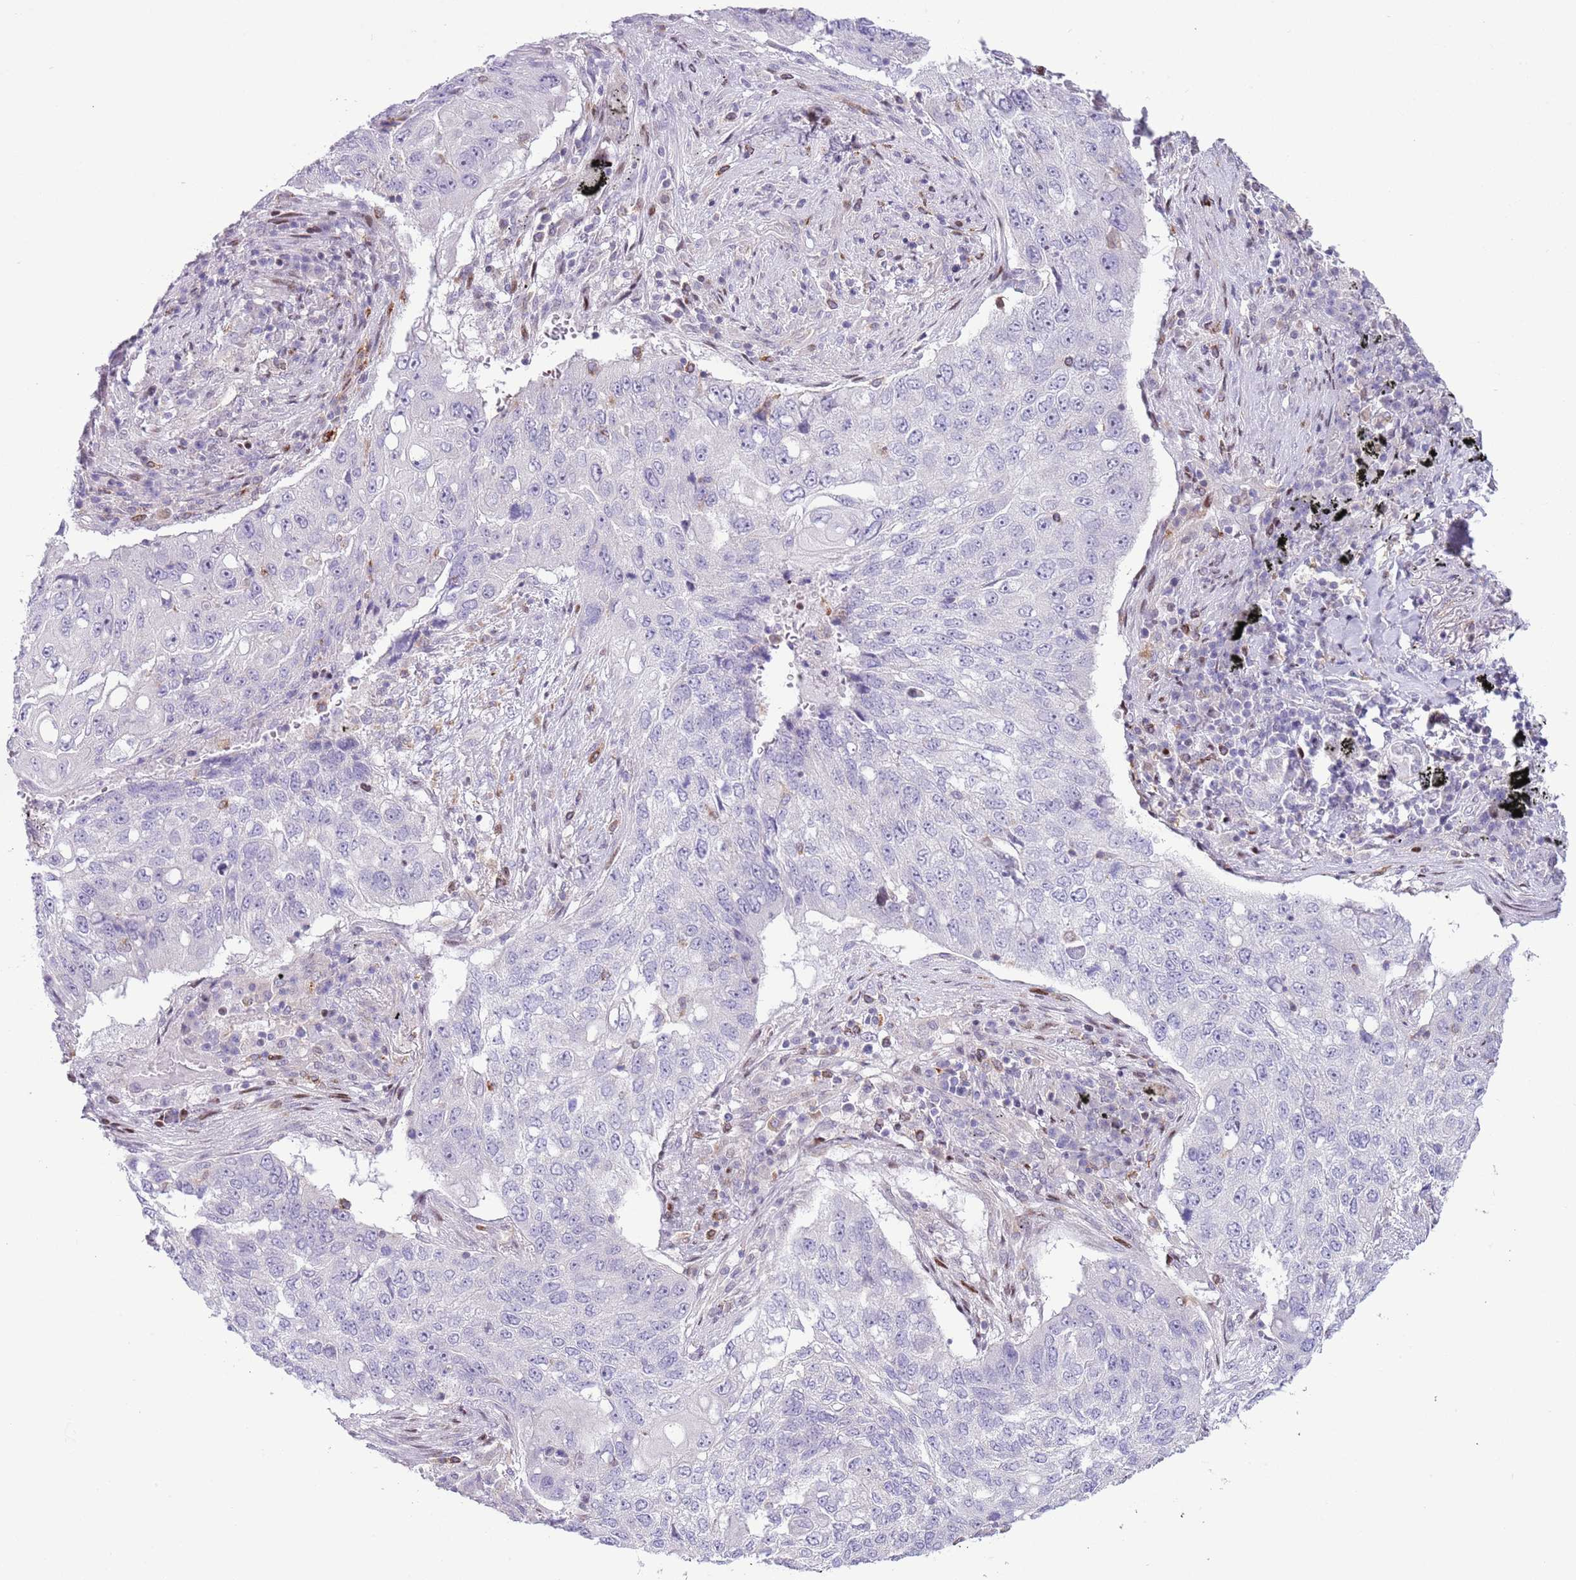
{"staining": {"intensity": "negative", "quantity": "none", "location": "none"}, "tissue": "lung cancer", "cell_type": "Tumor cells", "image_type": "cancer", "snomed": [{"axis": "morphology", "description": "Squamous cell carcinoma, NOS"}, {"axis": "topography", "description": "Lung"}], "caption": "Lung cancer was stained to show a protein in brown. There is no significant positivity in tumor cells.", "gene": "ANO8", "patient": {"sex": "female", "age": 63}}